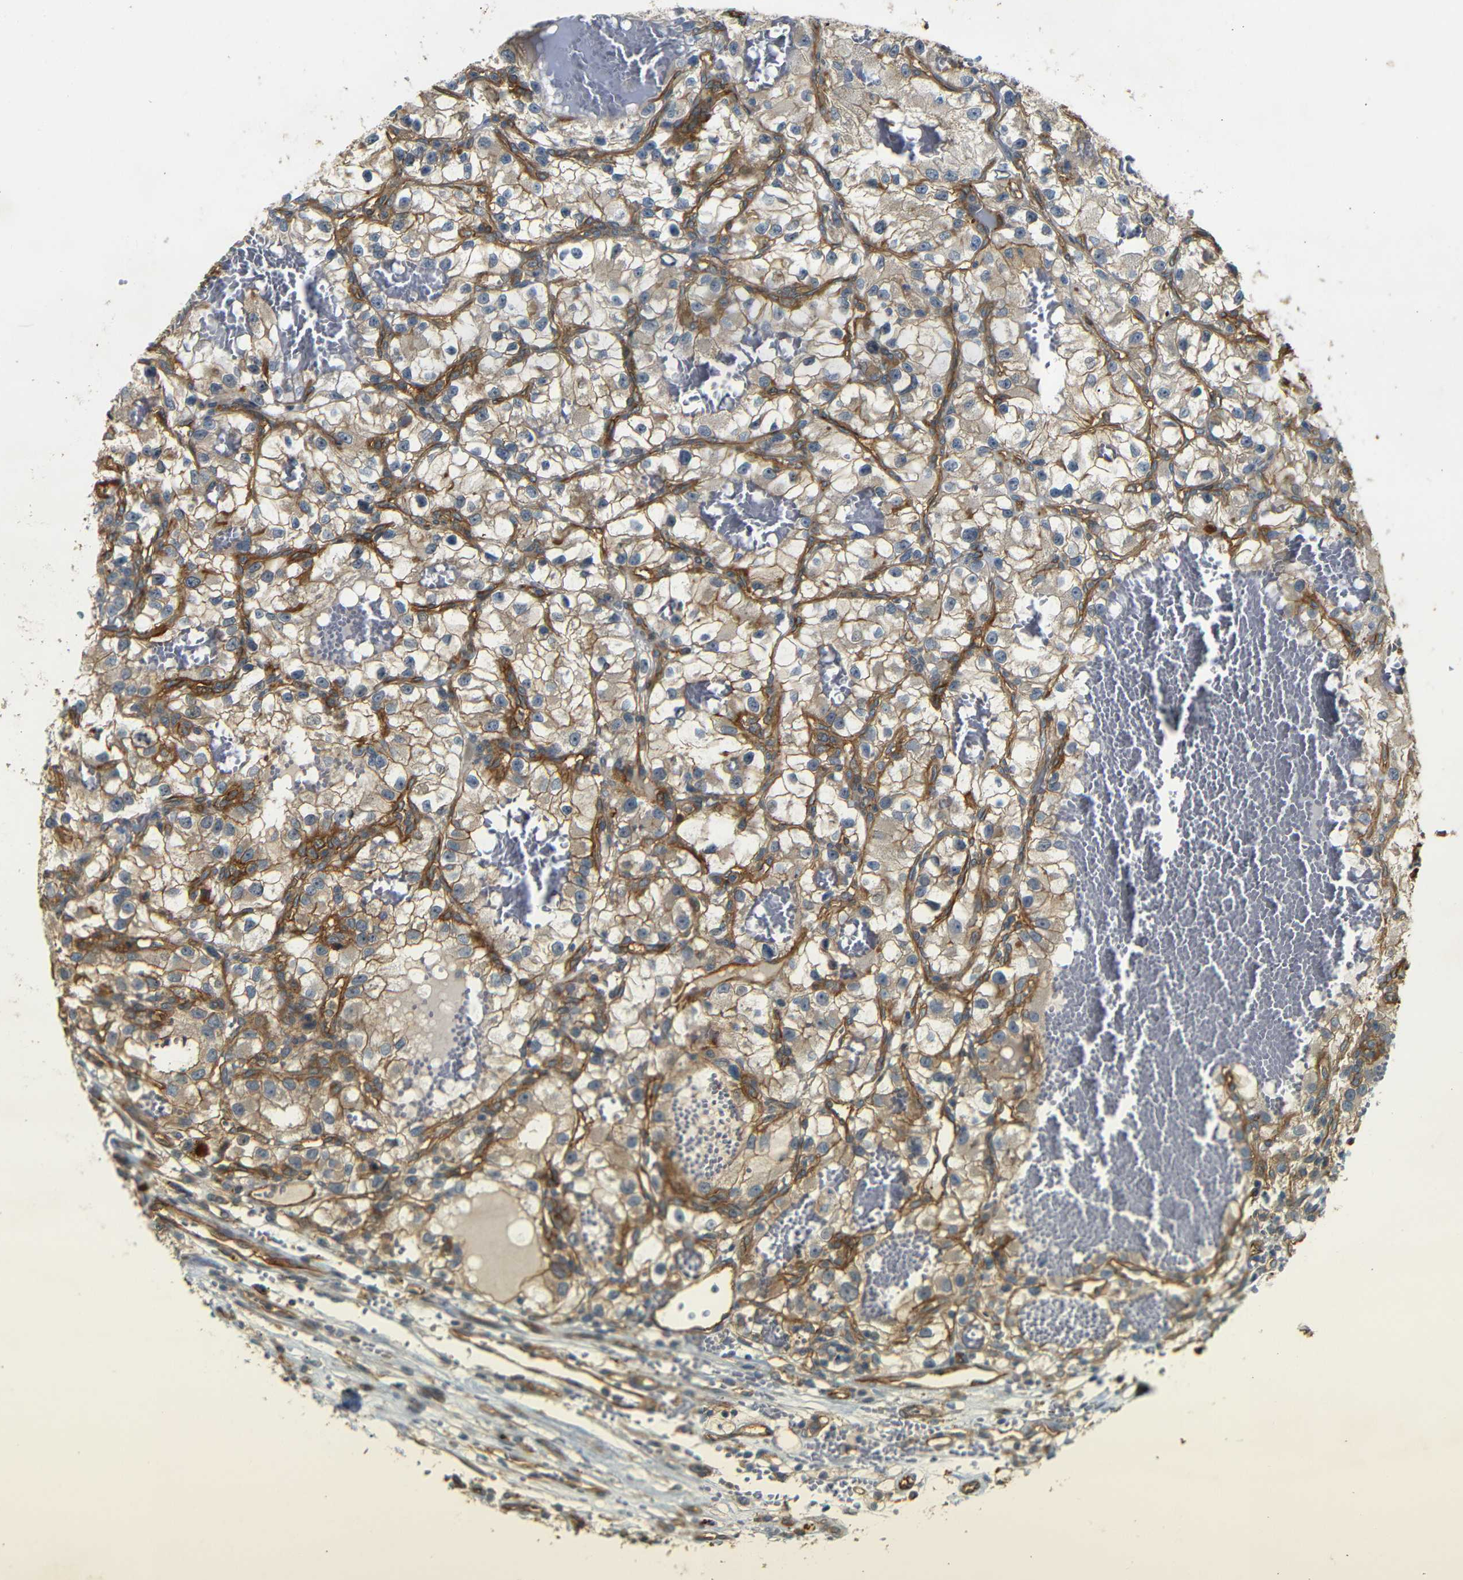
{"staining": {"intensity": "weak", "quantity": "25%-75%", "location": "cytoplasmic/membranous"}, "tissue": "renal cancer", "cell_type": "Tumor cells", "image_type": "cancer", "snomed": [{"axis": "morphology", "description": "Adenocarcinoma, NOS"}, {"axis": "topography", "description": "Kidney"}], "caption": "Renal adenocarcinoma stained for a protein (brown) exhibits weak cytoplasmic/membranous positive expression in about 25%-75% of tumor cells.", "gene": "RELL1", "patient": {"sex": "female", "age": 57}}